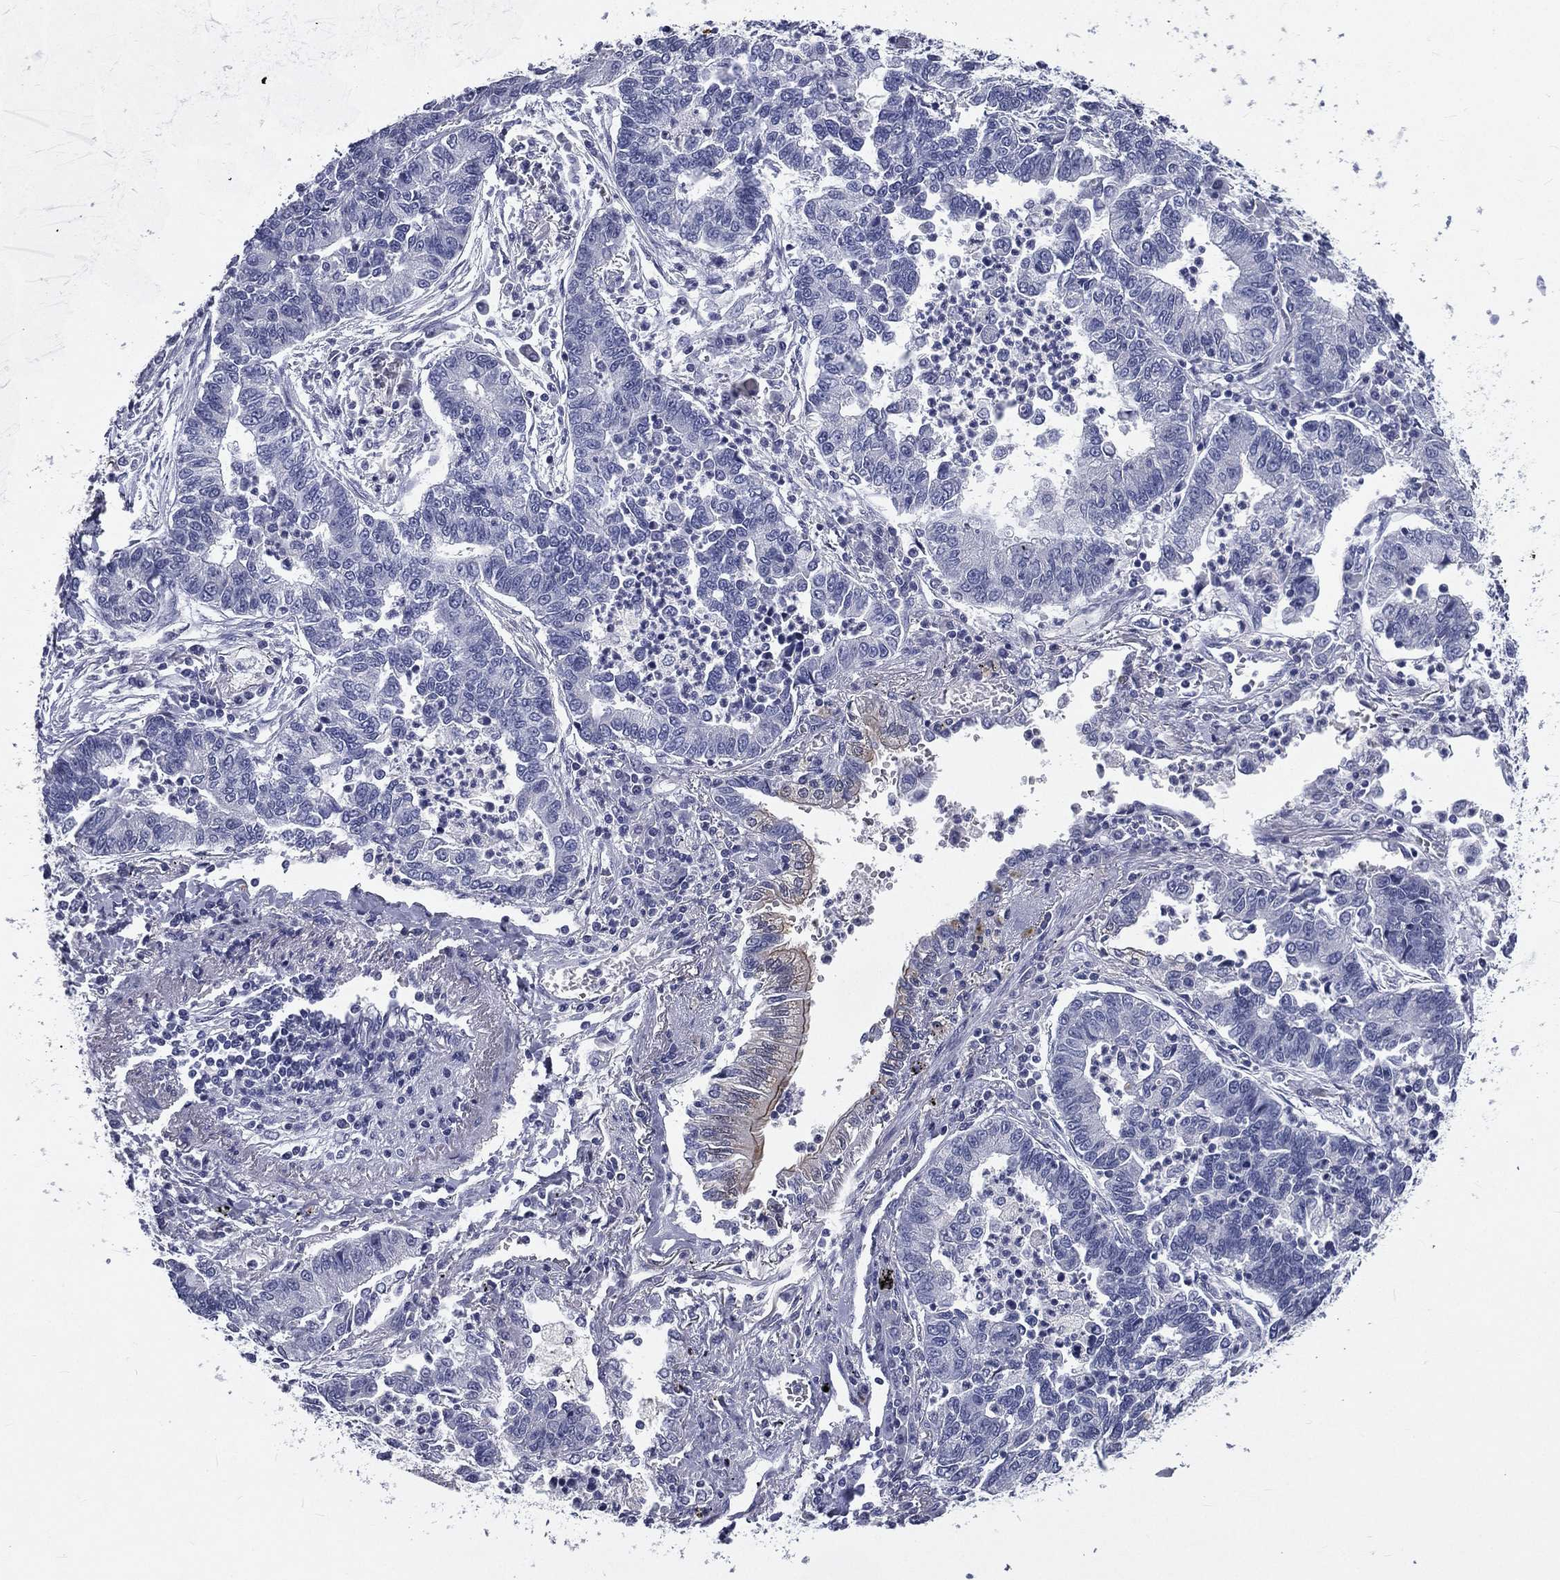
{"staining": {"intensity": "negative", "quantity": "none", "location": "none"}, "tissue": "lung cancer", "cell_type": "Tumor cells", "image_type": "cancer", "snomed": [{"axis": "morphology", "description": "Adenocarcinoma, NOS"}, {"axis": "topography", "description": "Lung"}], "caption": "Immunohistochemistry histopathology image of lung cancer (adenocarcinoma) stained for a protein (brown), which shows no expression in tumor cells. (IHC, brightfield microscopy, high magnification).", "gene": "IFT27", "patient": {"sex": "female", "age": 57}}